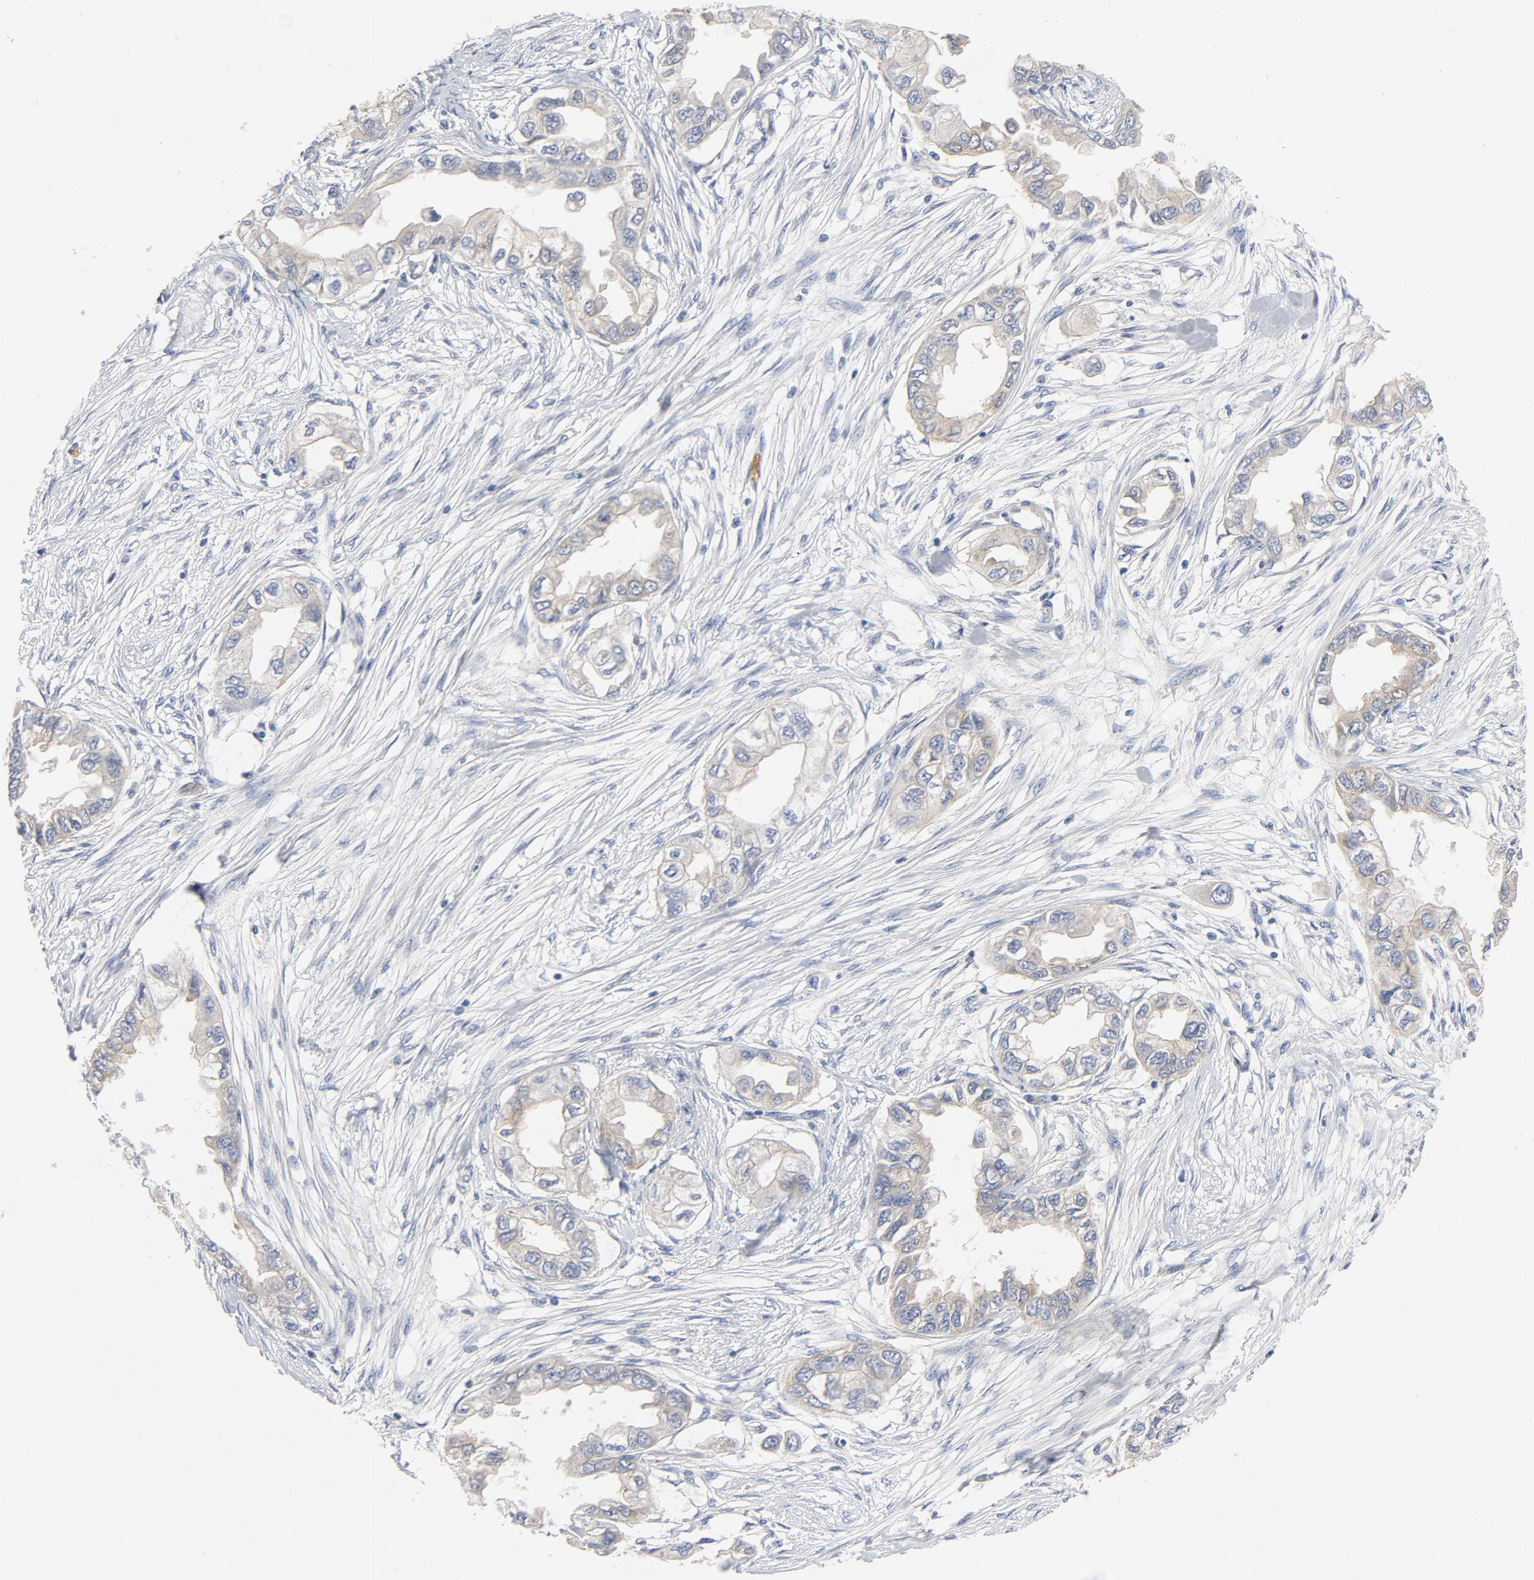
{"staining": {"intensity": "weak", "quantity": "<25%", "location": "cytoplasmic/membranous"}, "tissue": "endometrial cancer", "cell_type": "Tumor cells", "image_type": "cancer", "snomed": [{"axis": "morphology", "description": "Adenocarcinoma, NOS"}, {"axis": "topography", "description": "Endometrium"}], "caption": "IHC micrograph of neoplastic tissue: human endometrial cancer (adenocarcinoma) stained with DAB (3,3'-diaminobenzidine) reveals no significant protein expression in tumor cells.", "gene": "SRC", "patient": {"sex": "female", "age": 67}}